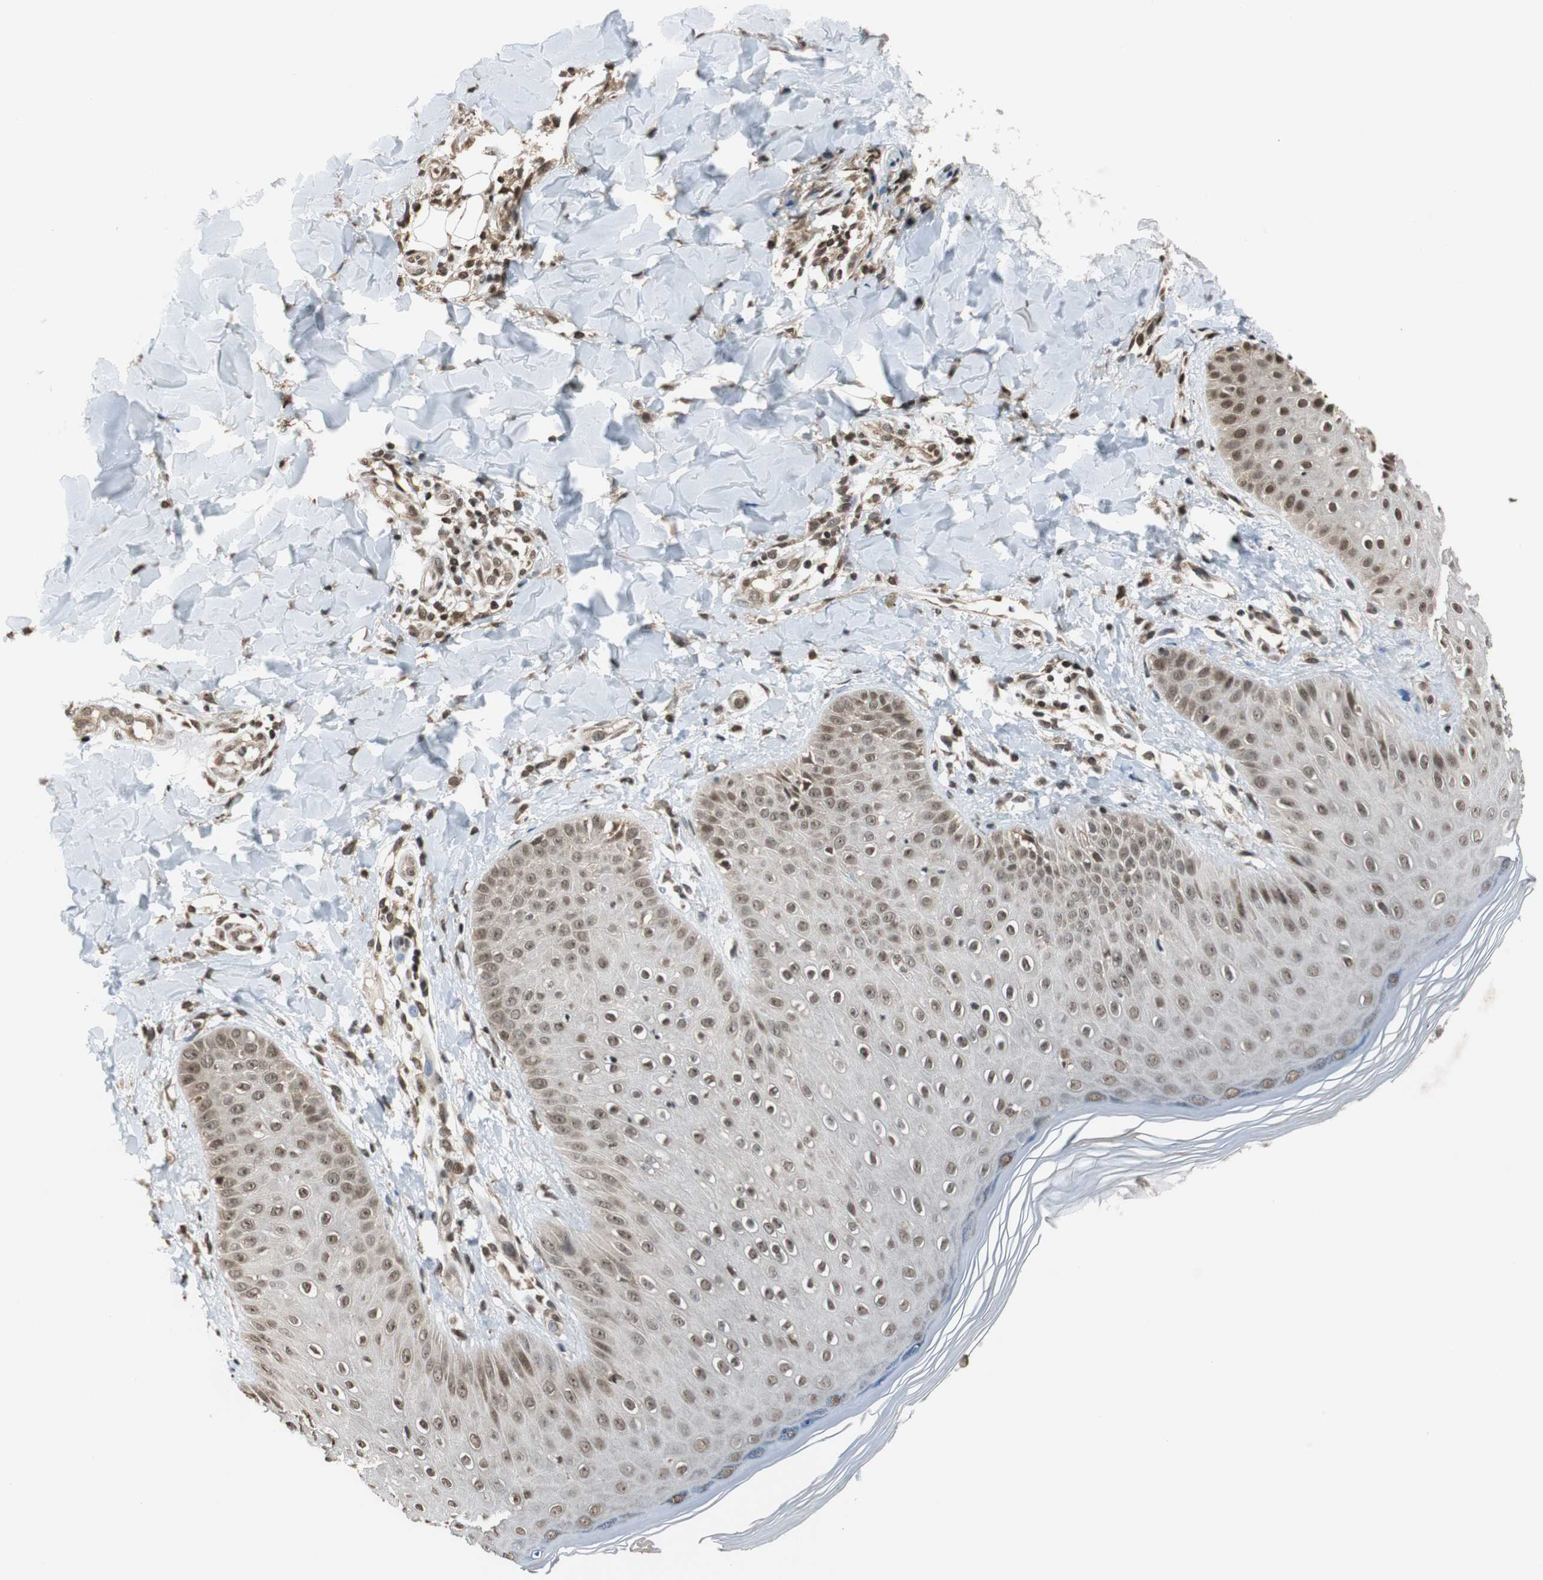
{"staining": {"intensity": "moderate", "quantity": ">75%", "location": "nuclear"}, "tissue": "skin", "cell_type": "Epidermal cells", "image_type": "normal", "snomed": [{"axis": "morphology", "description": "Normal tissue, NOS"}, {"axis": "morphology", "description": "Inflammation, NOS"}, {"axis": "topography", "description": "Soft tissue"}, {"axis": "topography", "description": "Anal"}], "caption": "Unremarkable skin reveals moderate nuclear staining in about >75% of epidermal cells.", "gene": "REST", "patient": {"sex": "female", "age": 15}}